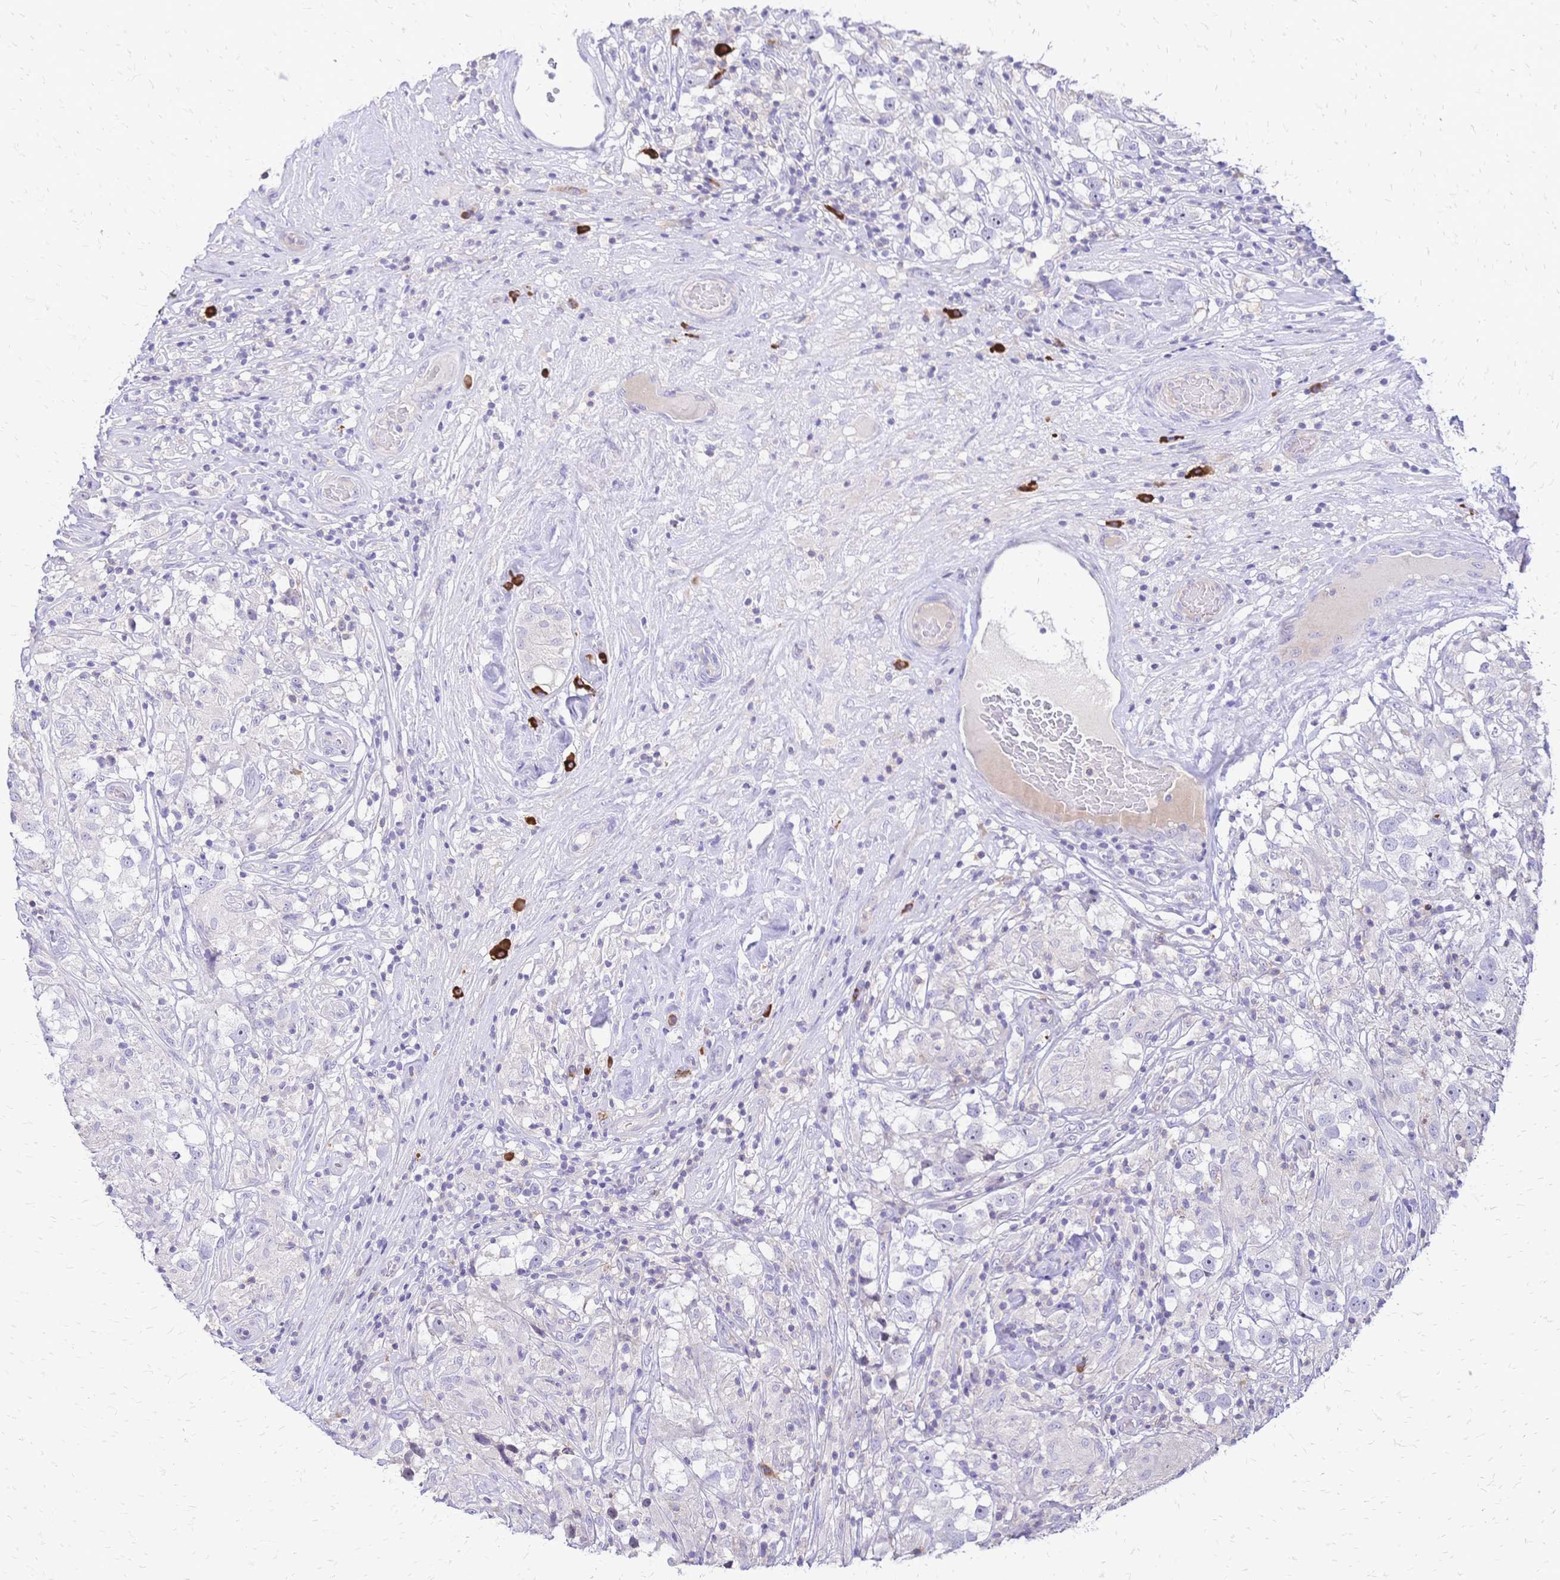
{"staining": {"intensity": "negative", "quantity": "none", "location": "none"}, "tissue": "testis cancer", "cell_type": "Tumor cells", "image_type": "cancer", "snomed": [{"axis": "morphology", "description": "Seminoma, NOS"}, {"axis": "topography", "description": "Testis"}], "caption": "Image shows no significant protein positivity in tumor cells of testis cancer (seminoma).", "gene": "IL2RA", "patient": {"sex": "male", "age": 46}}